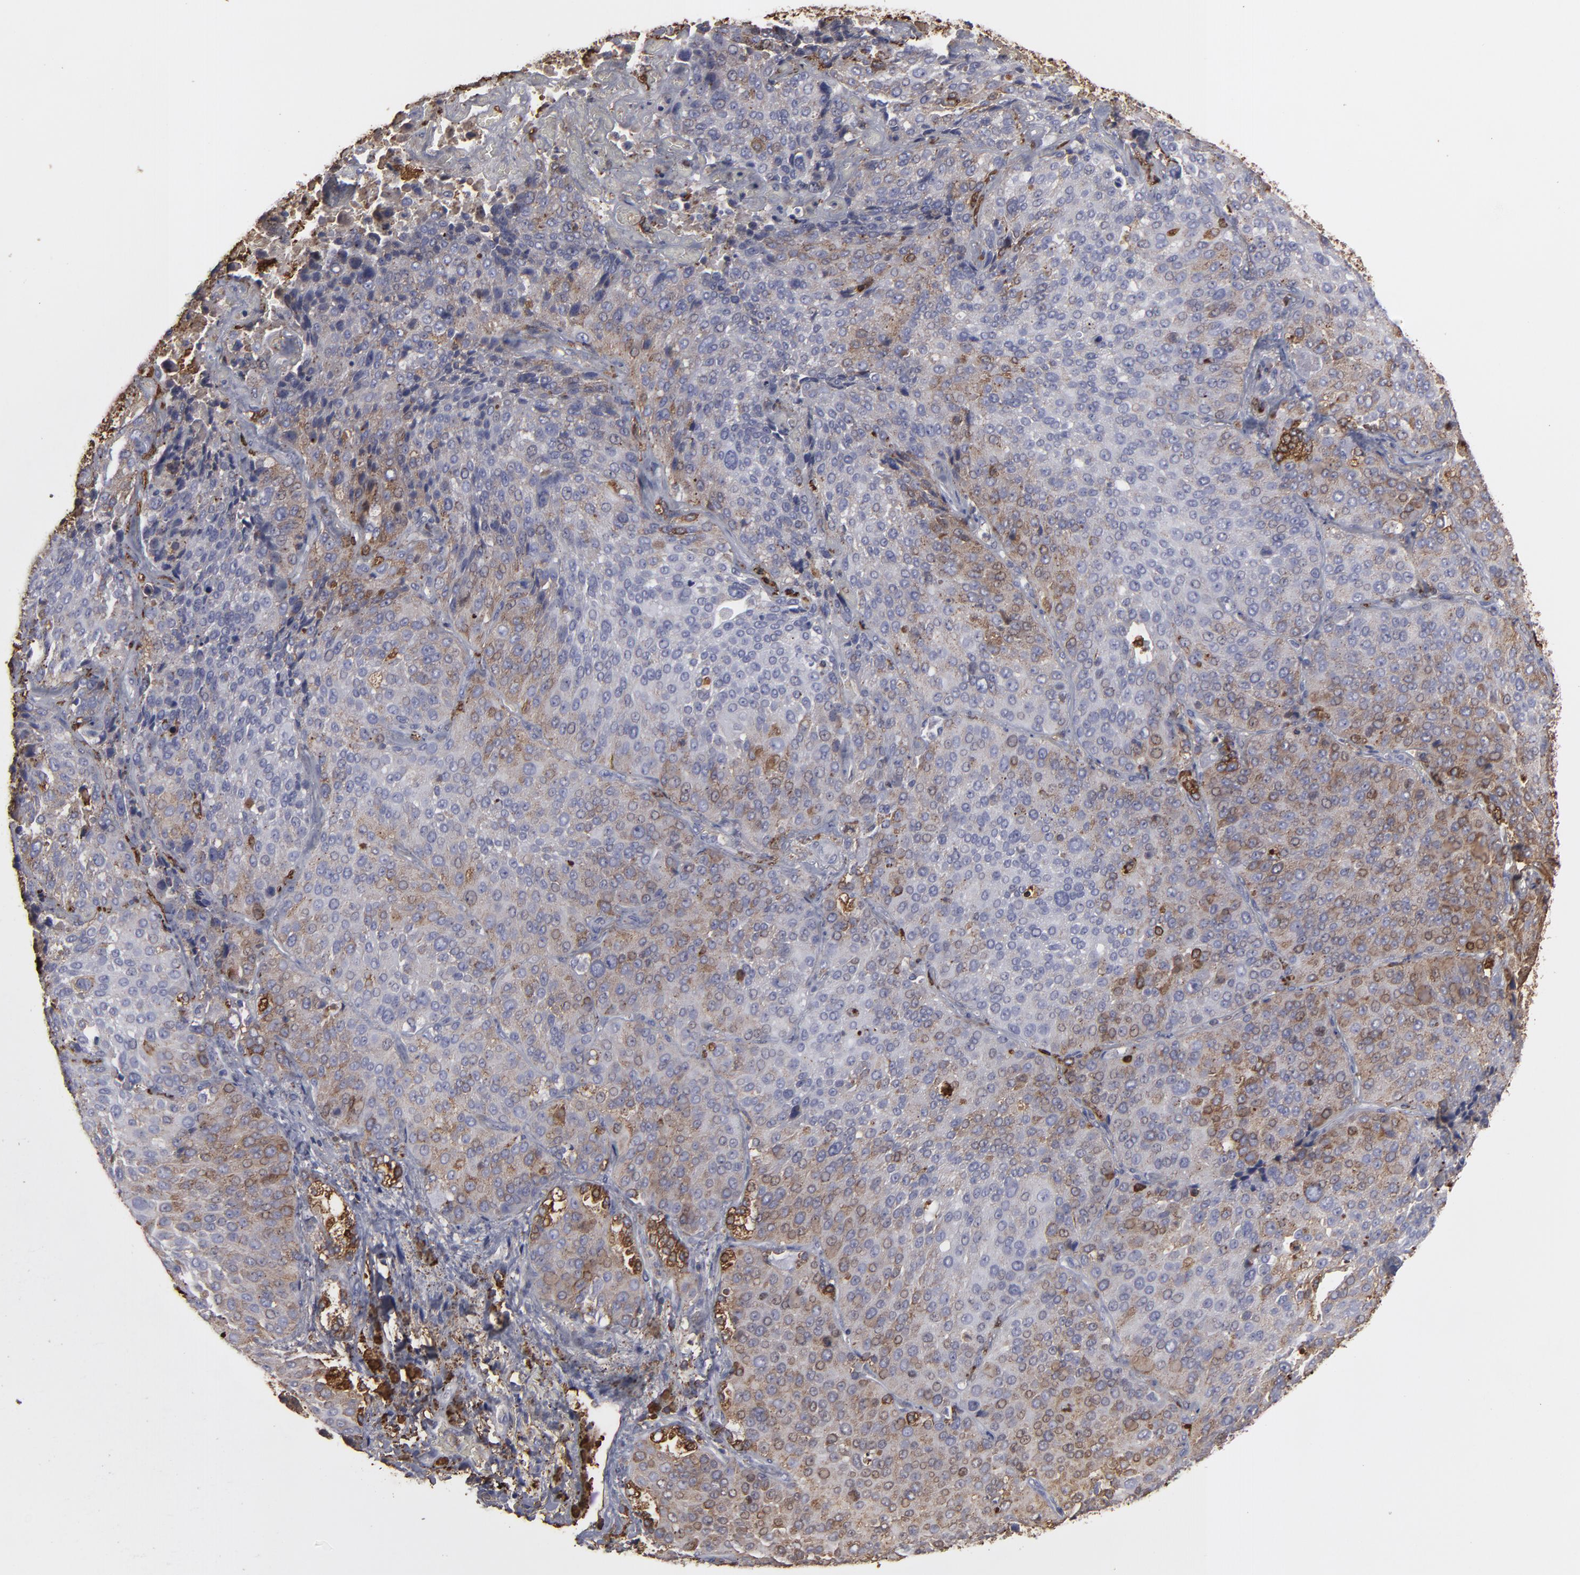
{"staining": {"intensity": "weak", "quantity": "<25%", "location": "cytoplasmic/membranous"}, "tissue": "lung cancer", "cell_type": "Tumor cells", "image_type": "cancer", "snomed": [{"axis": "morphology", "description": "Squamous cell carcinoma, NOS"}, {"axis": "topography", "description": "Lung"}], "caption": "Immunohistochemical staining of human squamous cell carcinoma (lung) shows no significant positivity in tumor cells.", "gene": "ODC1", "patient": {"sex": "male", "age": 54}}